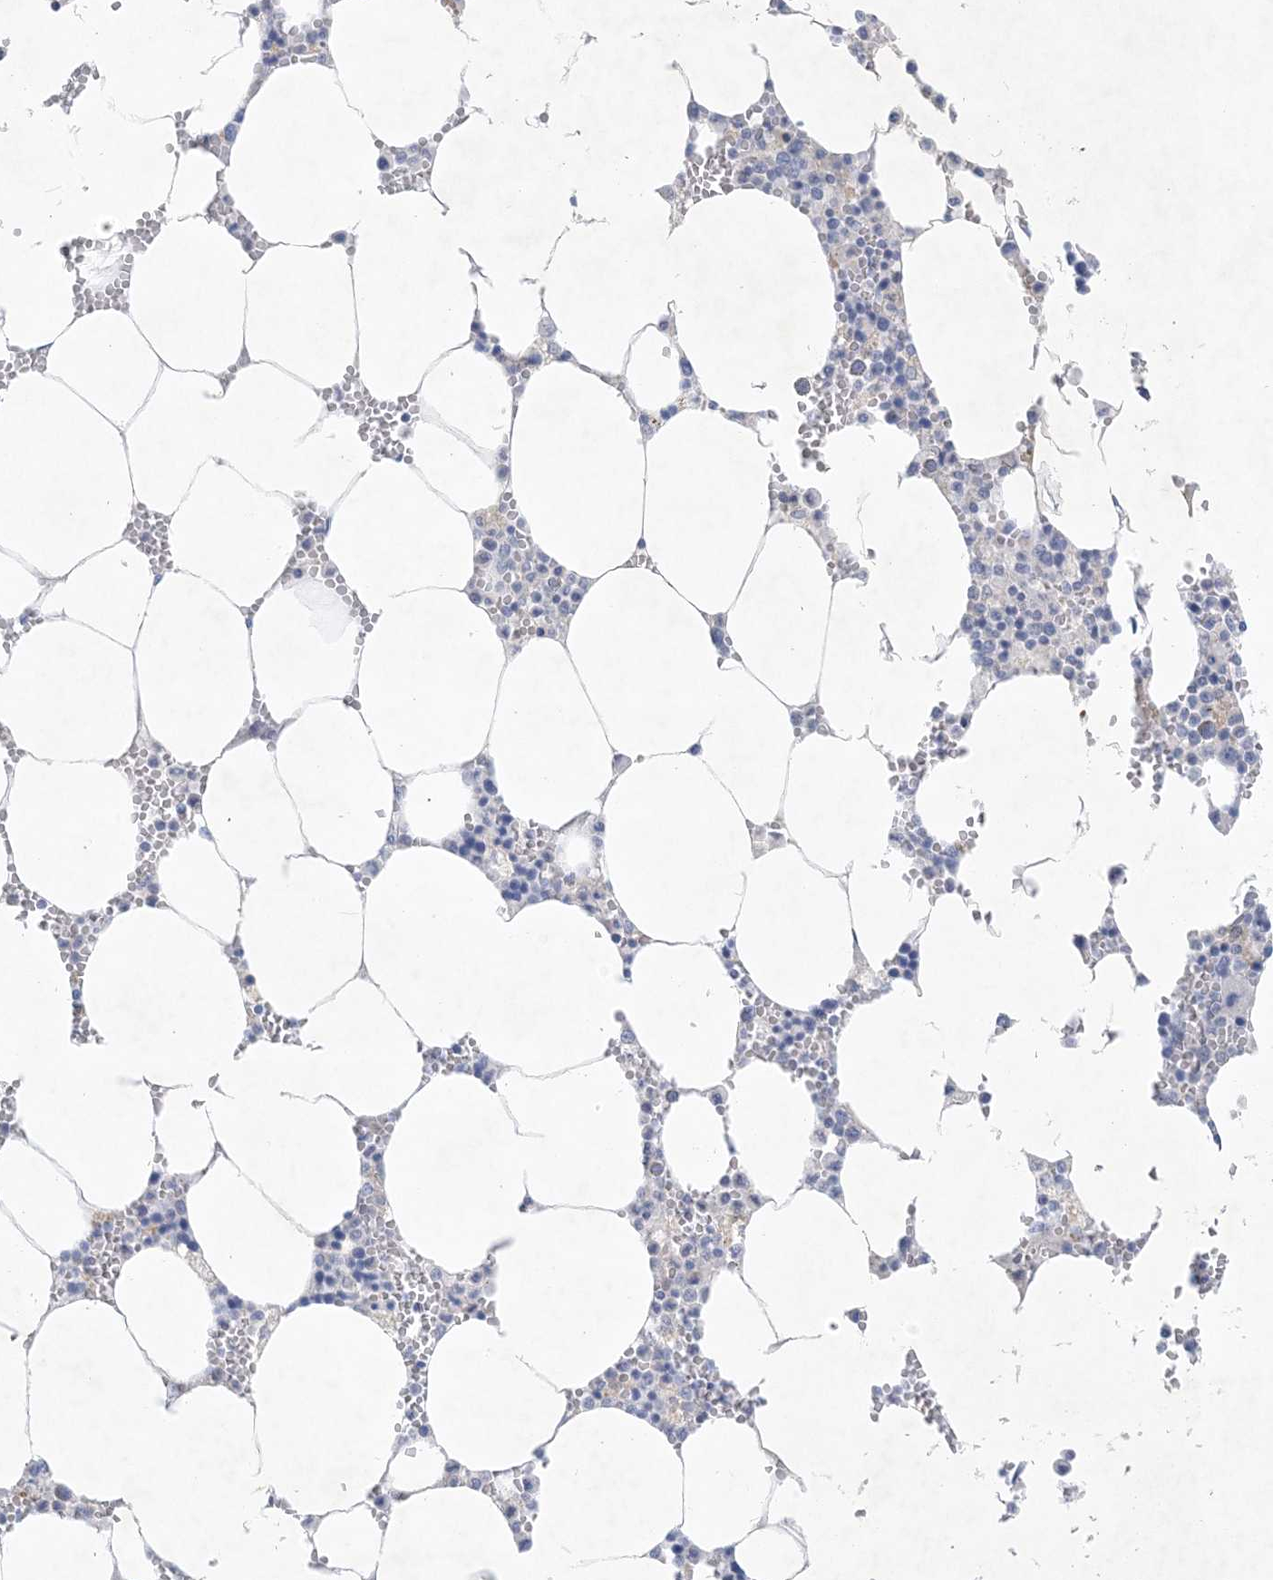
{"staining": {"intensity": "negative", "quantity": "none", "location": "none"}, "tissue": "bone marrow", "cell_type": "Hematopoietic cells", "image_type": "normal", "snomed": [{"axis": "morphology", "description": "Normal tissue, NOS"}, {"axis": "topography", "description": "Bone marrow"}], "caption": "Immunohistochemistry (IHC) of unremarkable bone marrow reveals no expression in hematopoietic cells.", "gene": "GABRG1", "patient": {"sex": "male", "age": 70}}